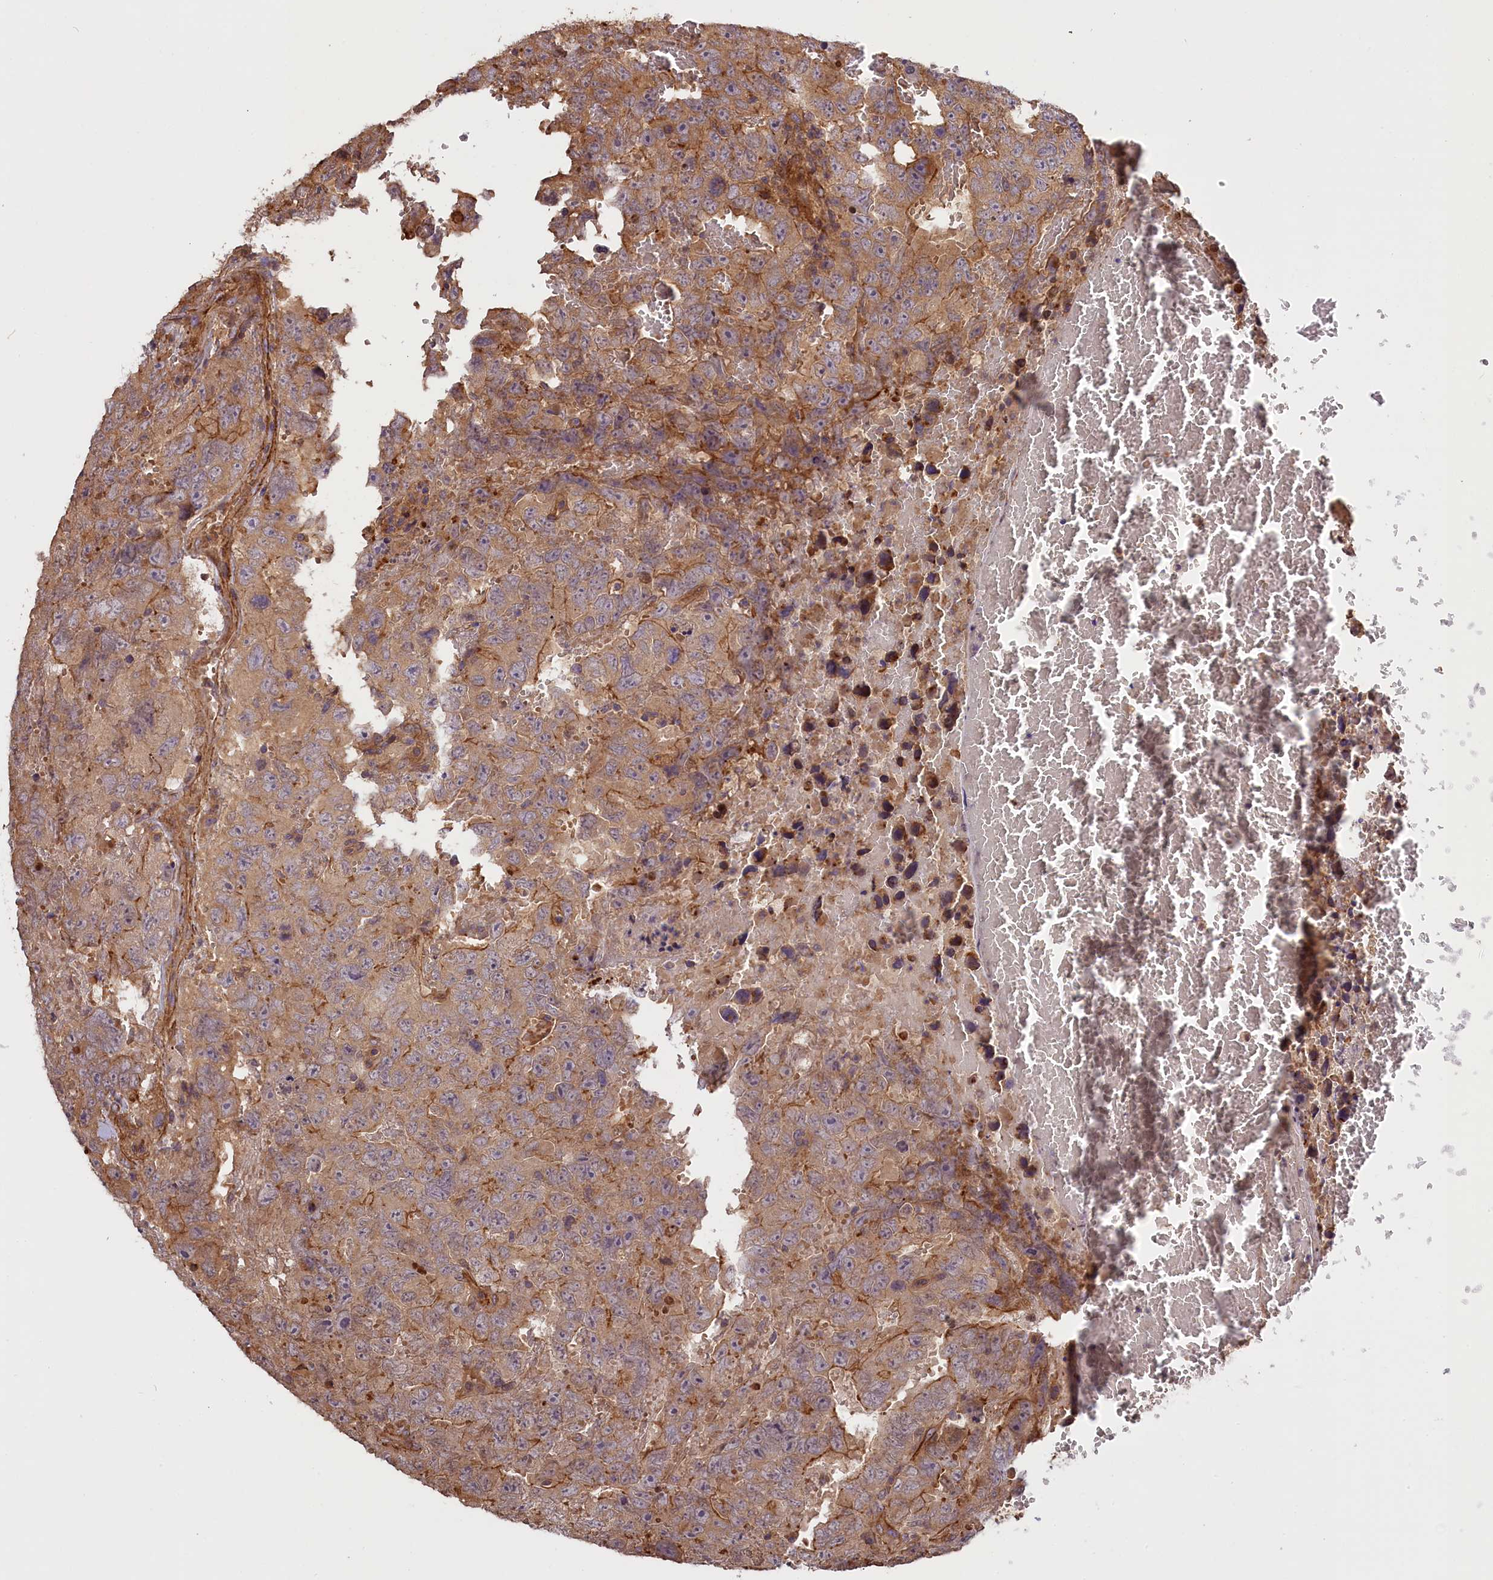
{"staining": {"intensity": "moderate", "quantity": "<25%", "location": "cytoplasmic/membranous"}, "tissue": "testis cancer", "cell_type": "Tumor cells", "image_type": "cancer", "snomed": [{"axis": "morphology", "description": "Carcinoma, Embryonal, NOS"}, {"axis": "topography", "description": "Testis"}], "caption": "Human testis cancer stained for a protein (brown) shows moderate cytoplasmic/membranous positive positivity in approximately <25% of tumor cells.", "gene": "FUZ", "patient": {"sex": "male", "age": 45}}